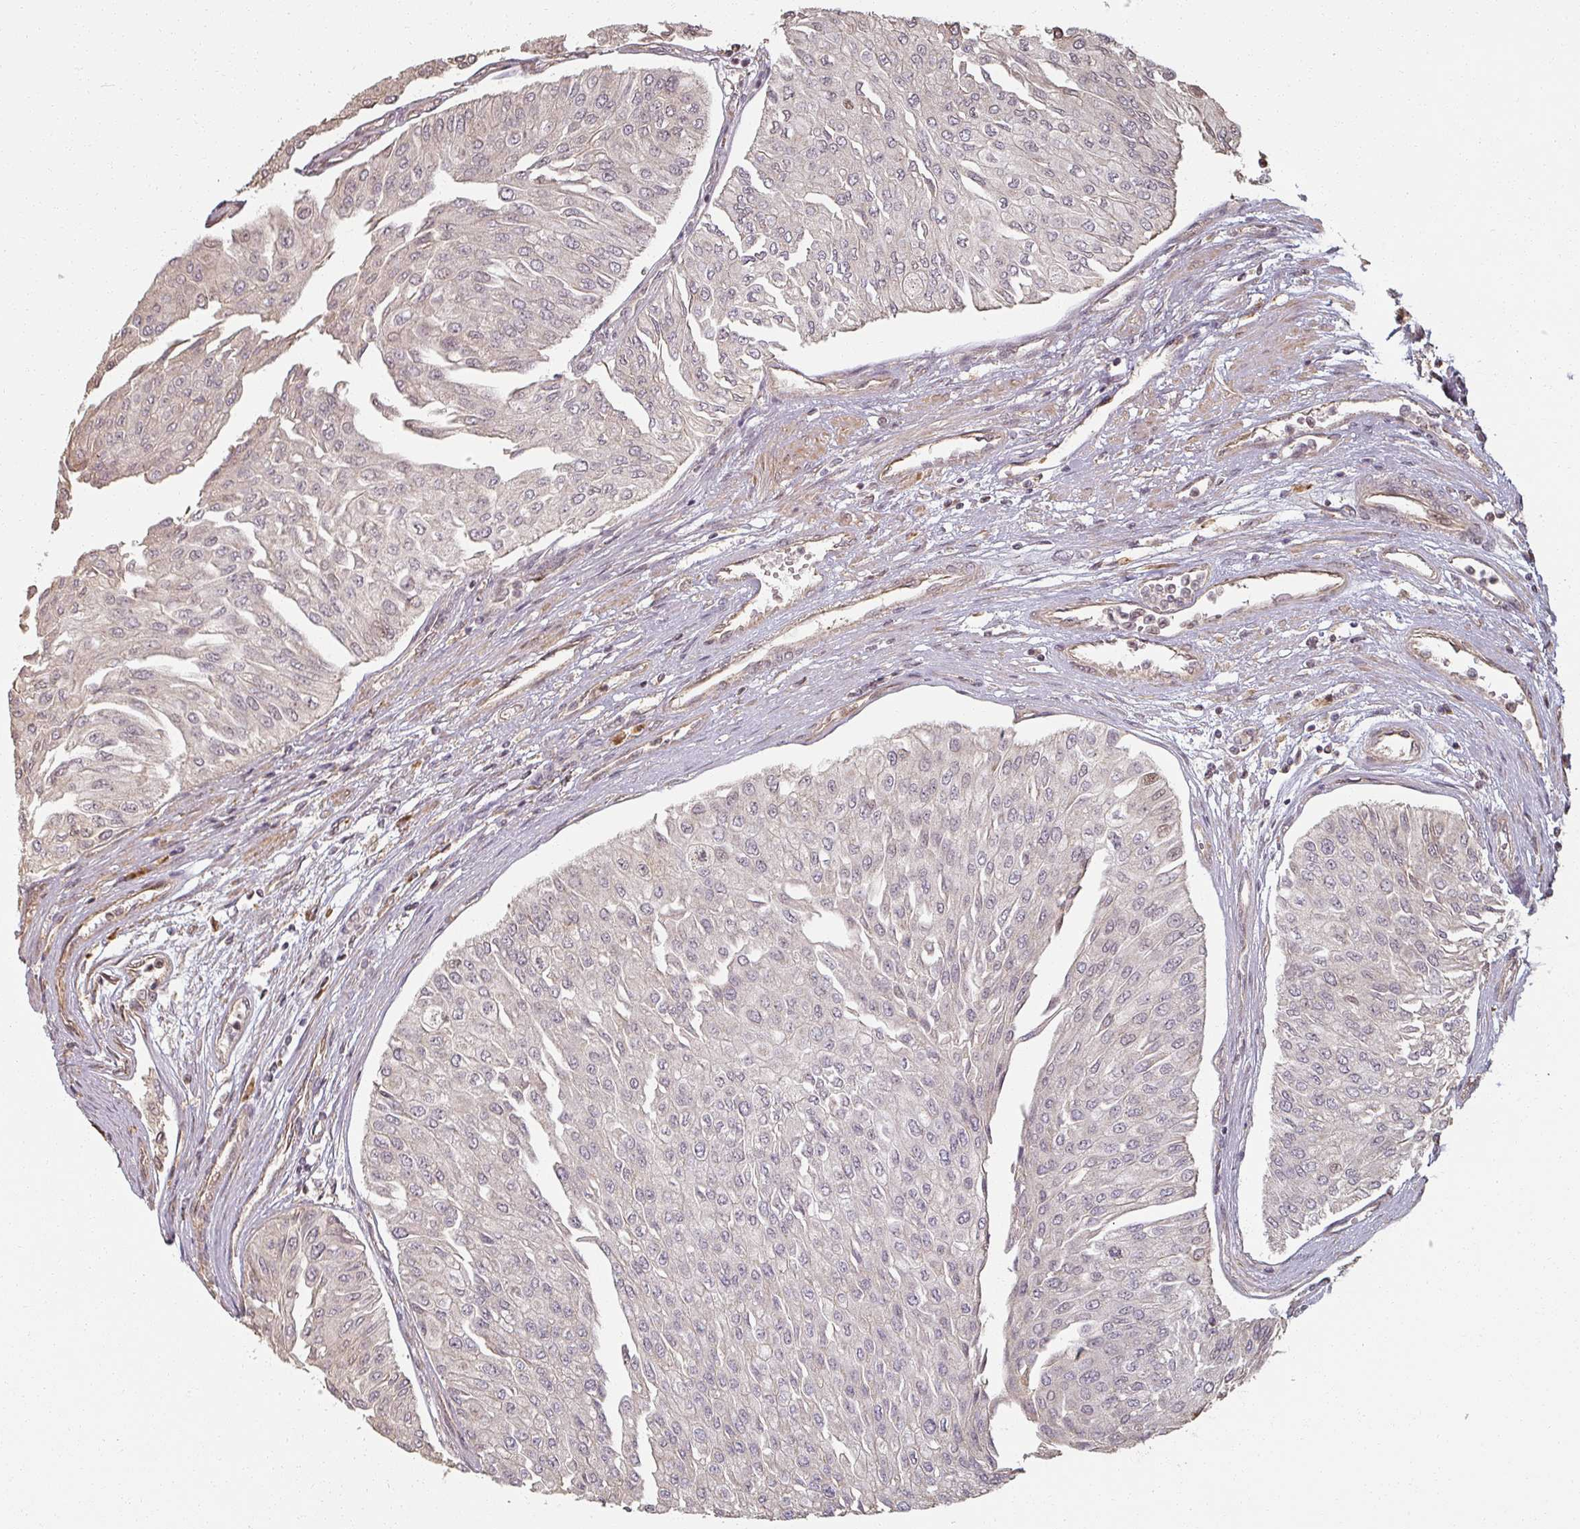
{"staining": {"intensity": "weak", "quantity": "<25%", "location": "nuclear"}, "tissue": "urothelial cancer", "cell_type": "Tumor cells", "image_type": "cancer", "snomed": [{"axis": "morphology", "description": "Urothelial carcinoma, Low grade"}, {"axis": "topography", "description": "Urinary bladder"}], "caption": "IHC histopathology image of urothelial carcinoma (low-grade) stained for a protein (brown), which displays no expression in tumor cells. (Stains: DAB IHC with hematoxylin counter stain, Microscopy: brightfield microscopy at high magnification).", "gene": "MED19", "patient": {"sex": "male", "age": 67}}